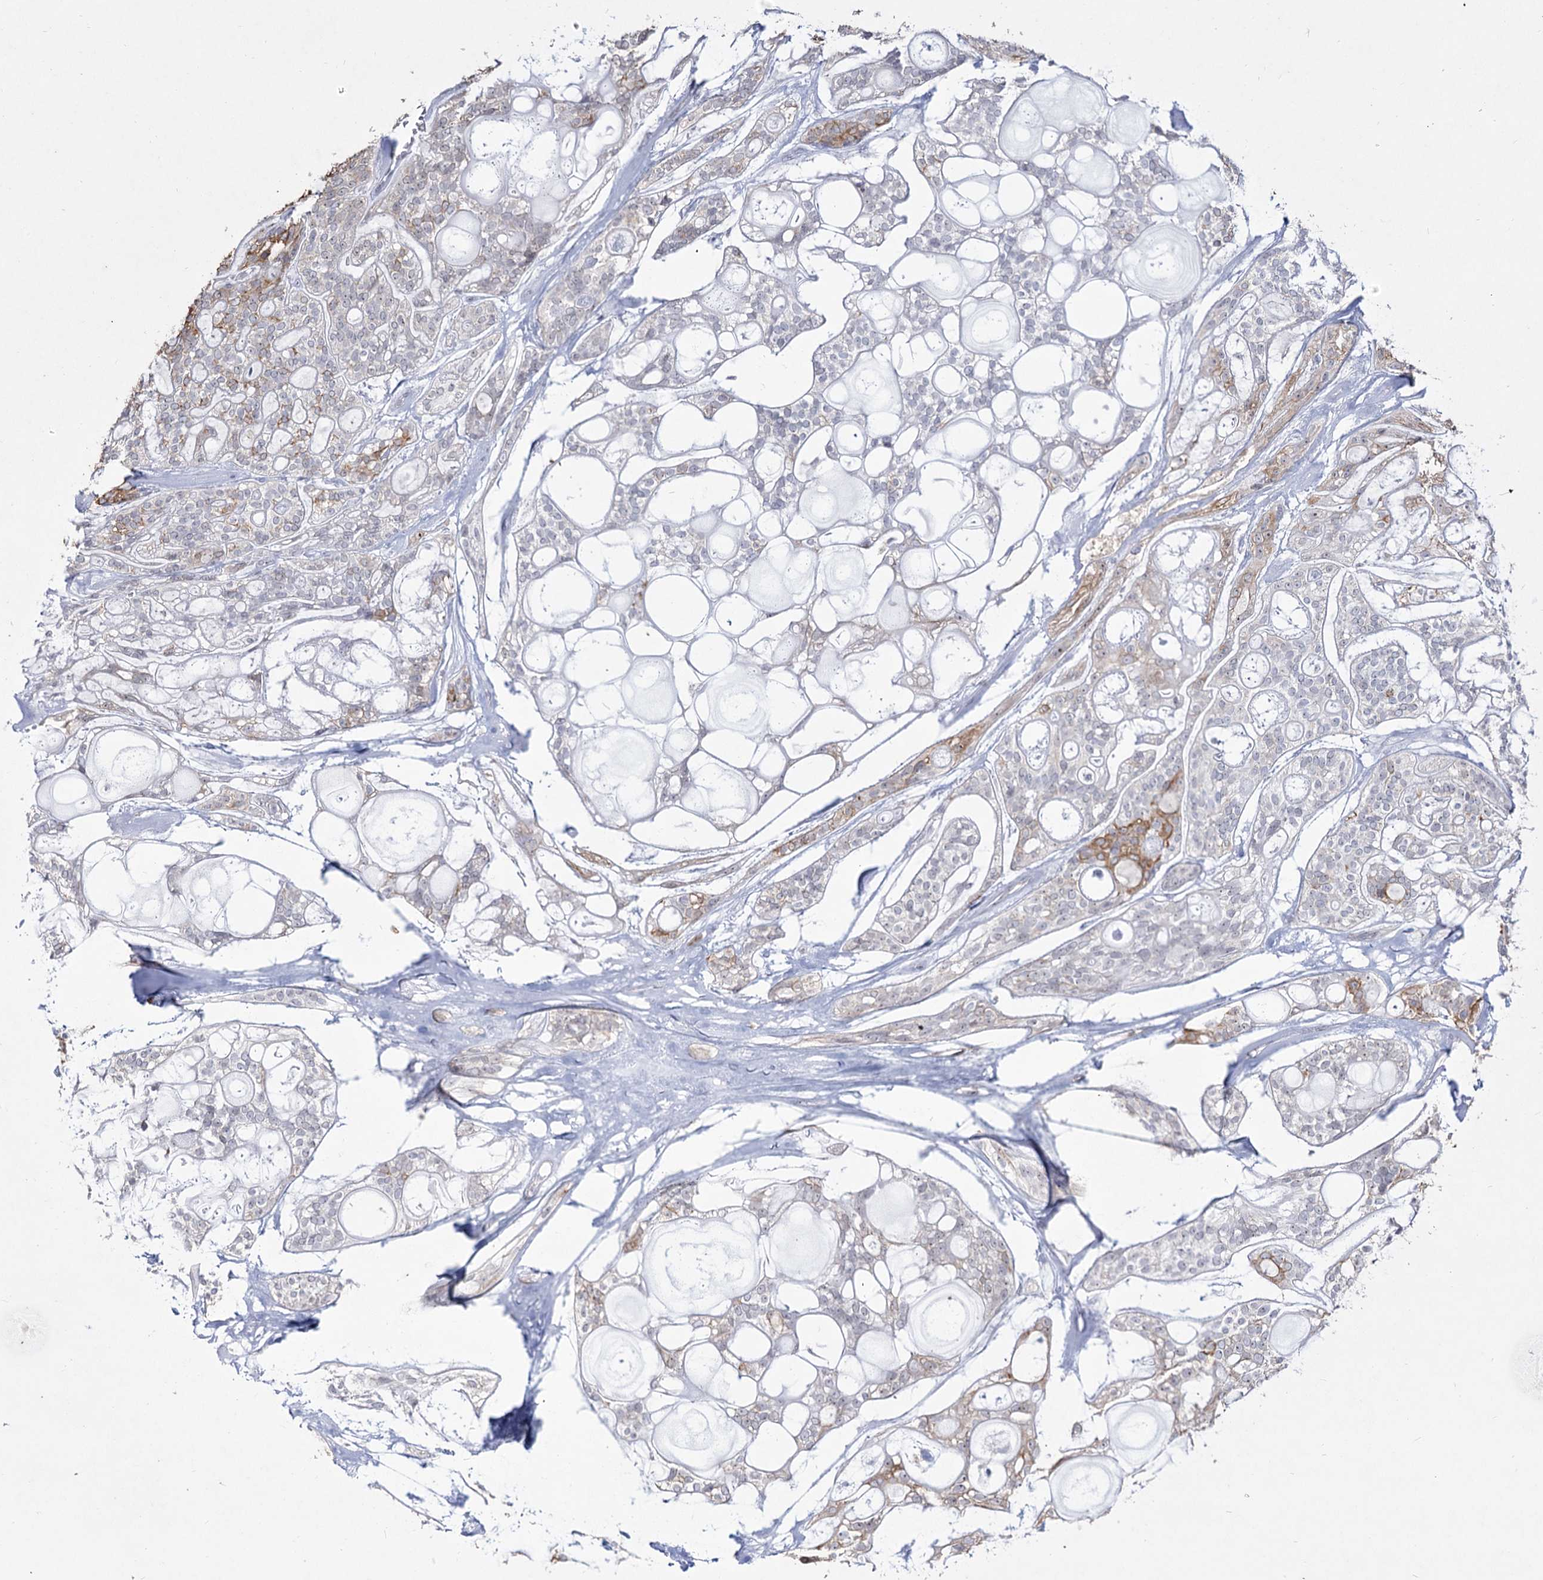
{"staining": {"intensity": "moderate", "quantity": "25%-75%", "location": "cytoplasmic/membranous"}, "tissue": "head and neck cancer", "cell_type": "Tumor cells", "image_type": "cancer", "snomed": [{"axis": "morphology", "description": "Adenocarcinoma, NOS"}, {"axis": "topography", "description": "Head-Neck"}], "caption": "Immunohistochemical staining of human head and neck cancer shows medium levels of moderate cytoplasmic/membranous positivity in approximately 25%-75% of tumor cells.", "gene": "DDX50", "patient": {"sex": "male", "age": 66}}